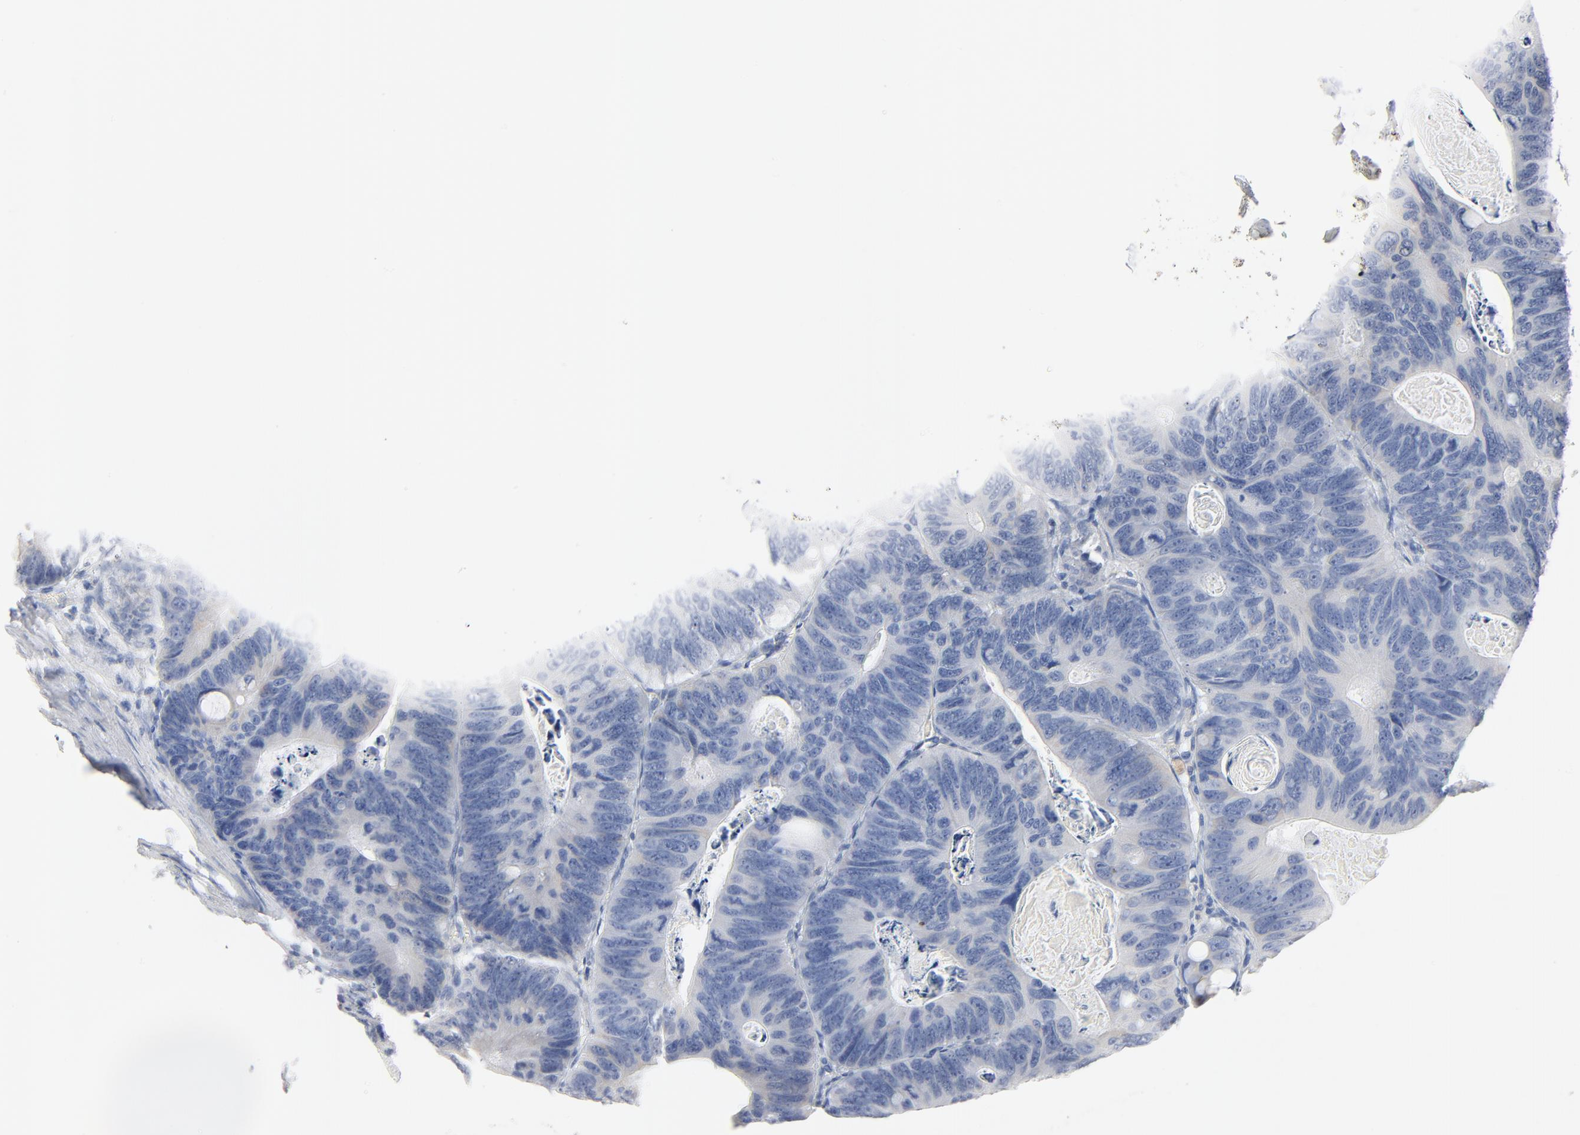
{"staining": {"intensity": "negative", "quantity": "none", "location": "none"}, "tissue": "colorectal cancer", "cell_type": "Tumor cells", "image_type": "cancer", "snomed": [{"axis": "morphology", "description": "Adenocarcinoma, NOS"}, {"axis": "topography", "description": "Colon"}], "caption": "High power microscopy photomicrograph of an immunohistochemistry histopathology image of colorectal adenocarcinoma, revealing no significant positivity in tumor cells.", "gene": "GZMB", "patient": {"sex": "female", "age": 55}}